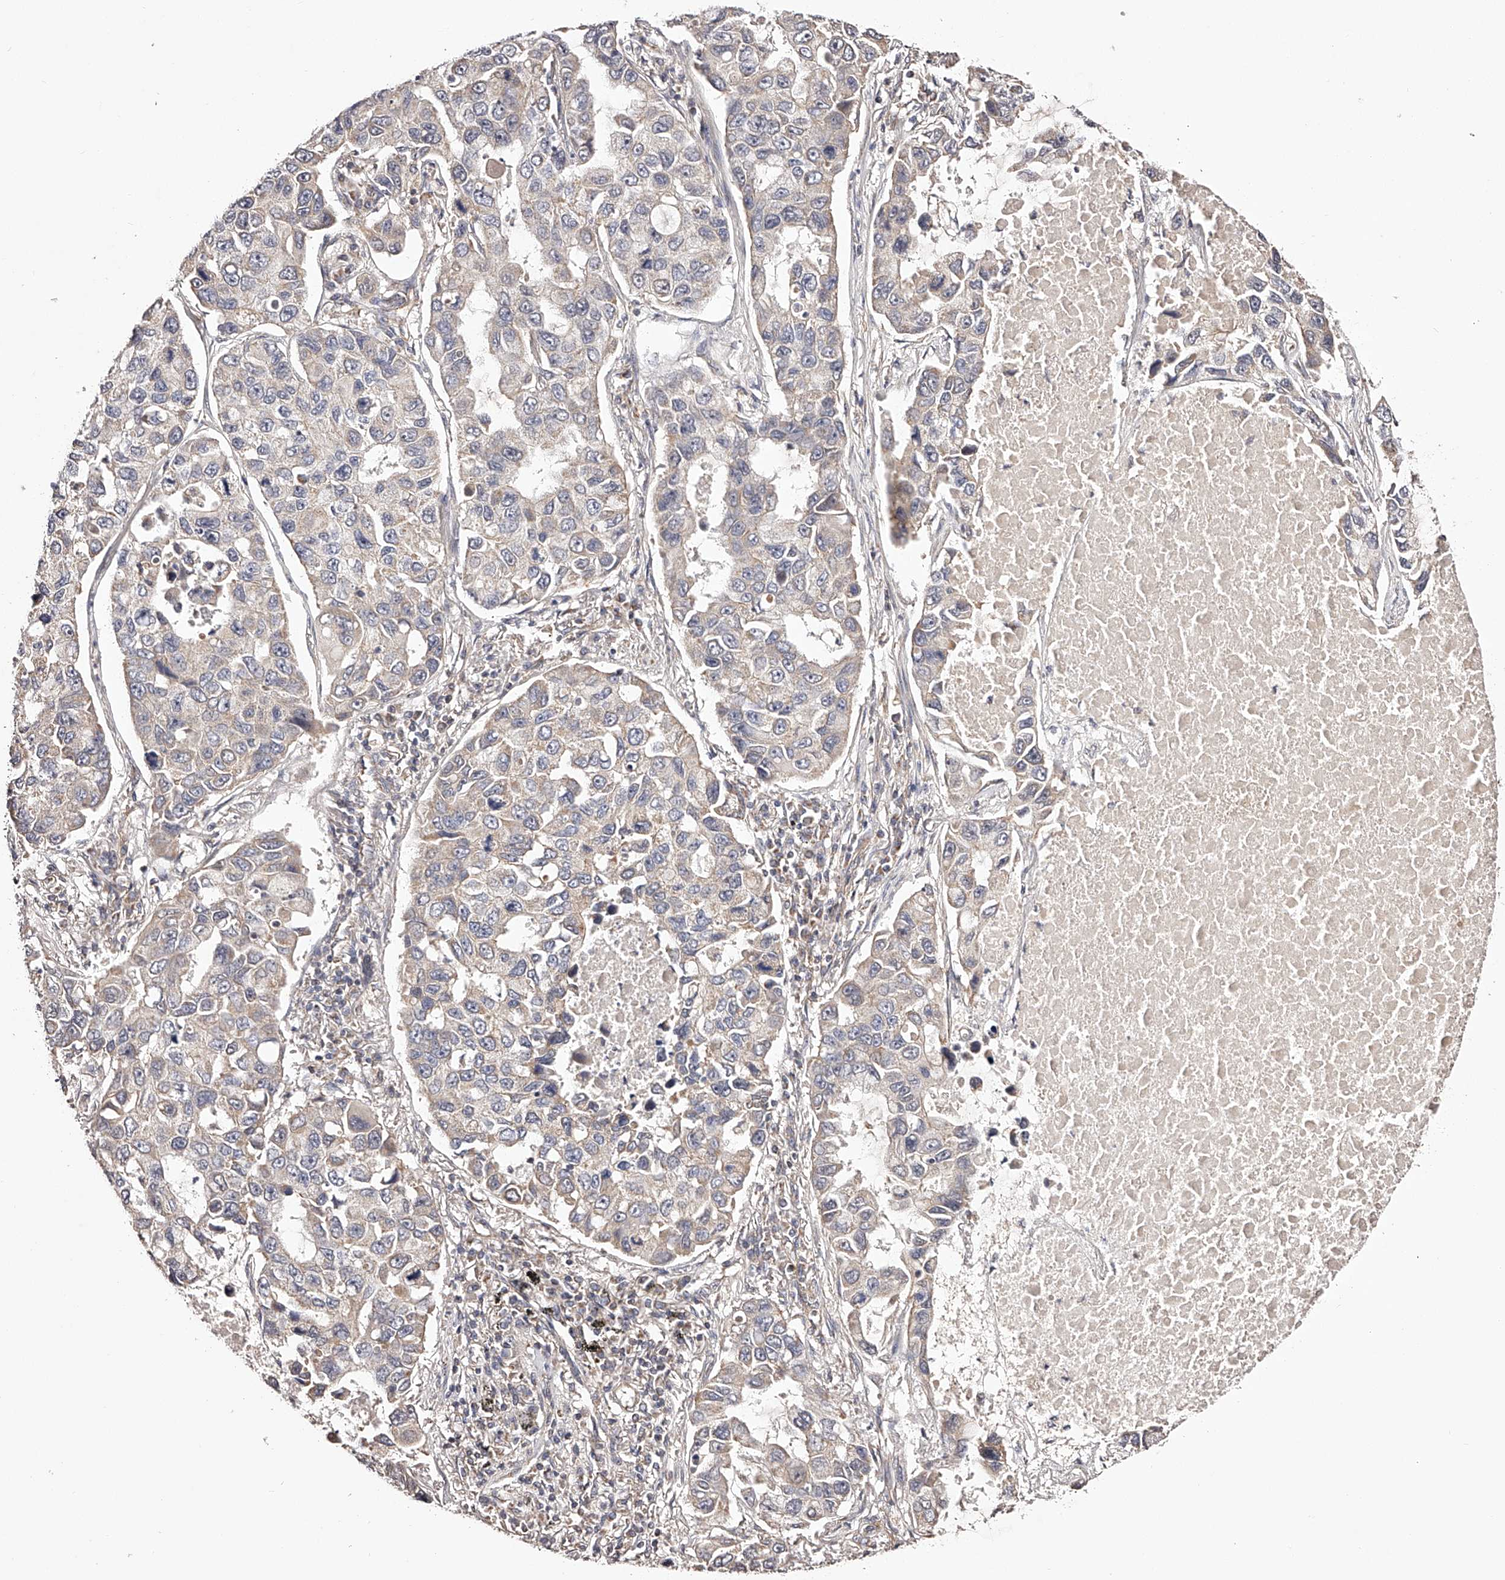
{"staining": {"intensity": "negative", "quantity": "none", "location": "none"}, "tissue": "lung cancer", "cell_type": "Tumor cells", "image_type": "cancer", "snomed": [{"axis": "morphology", "description": "Adenocarcinoma, NOS"}, {"axis": "topography", "description": "Lung"}], "caption": "The photomicrograph reveals no significant staining in tumor cells of adenocarcinoma (lung).", "gene": "USP21", "patient": {"sex": "male", "age": 64}}